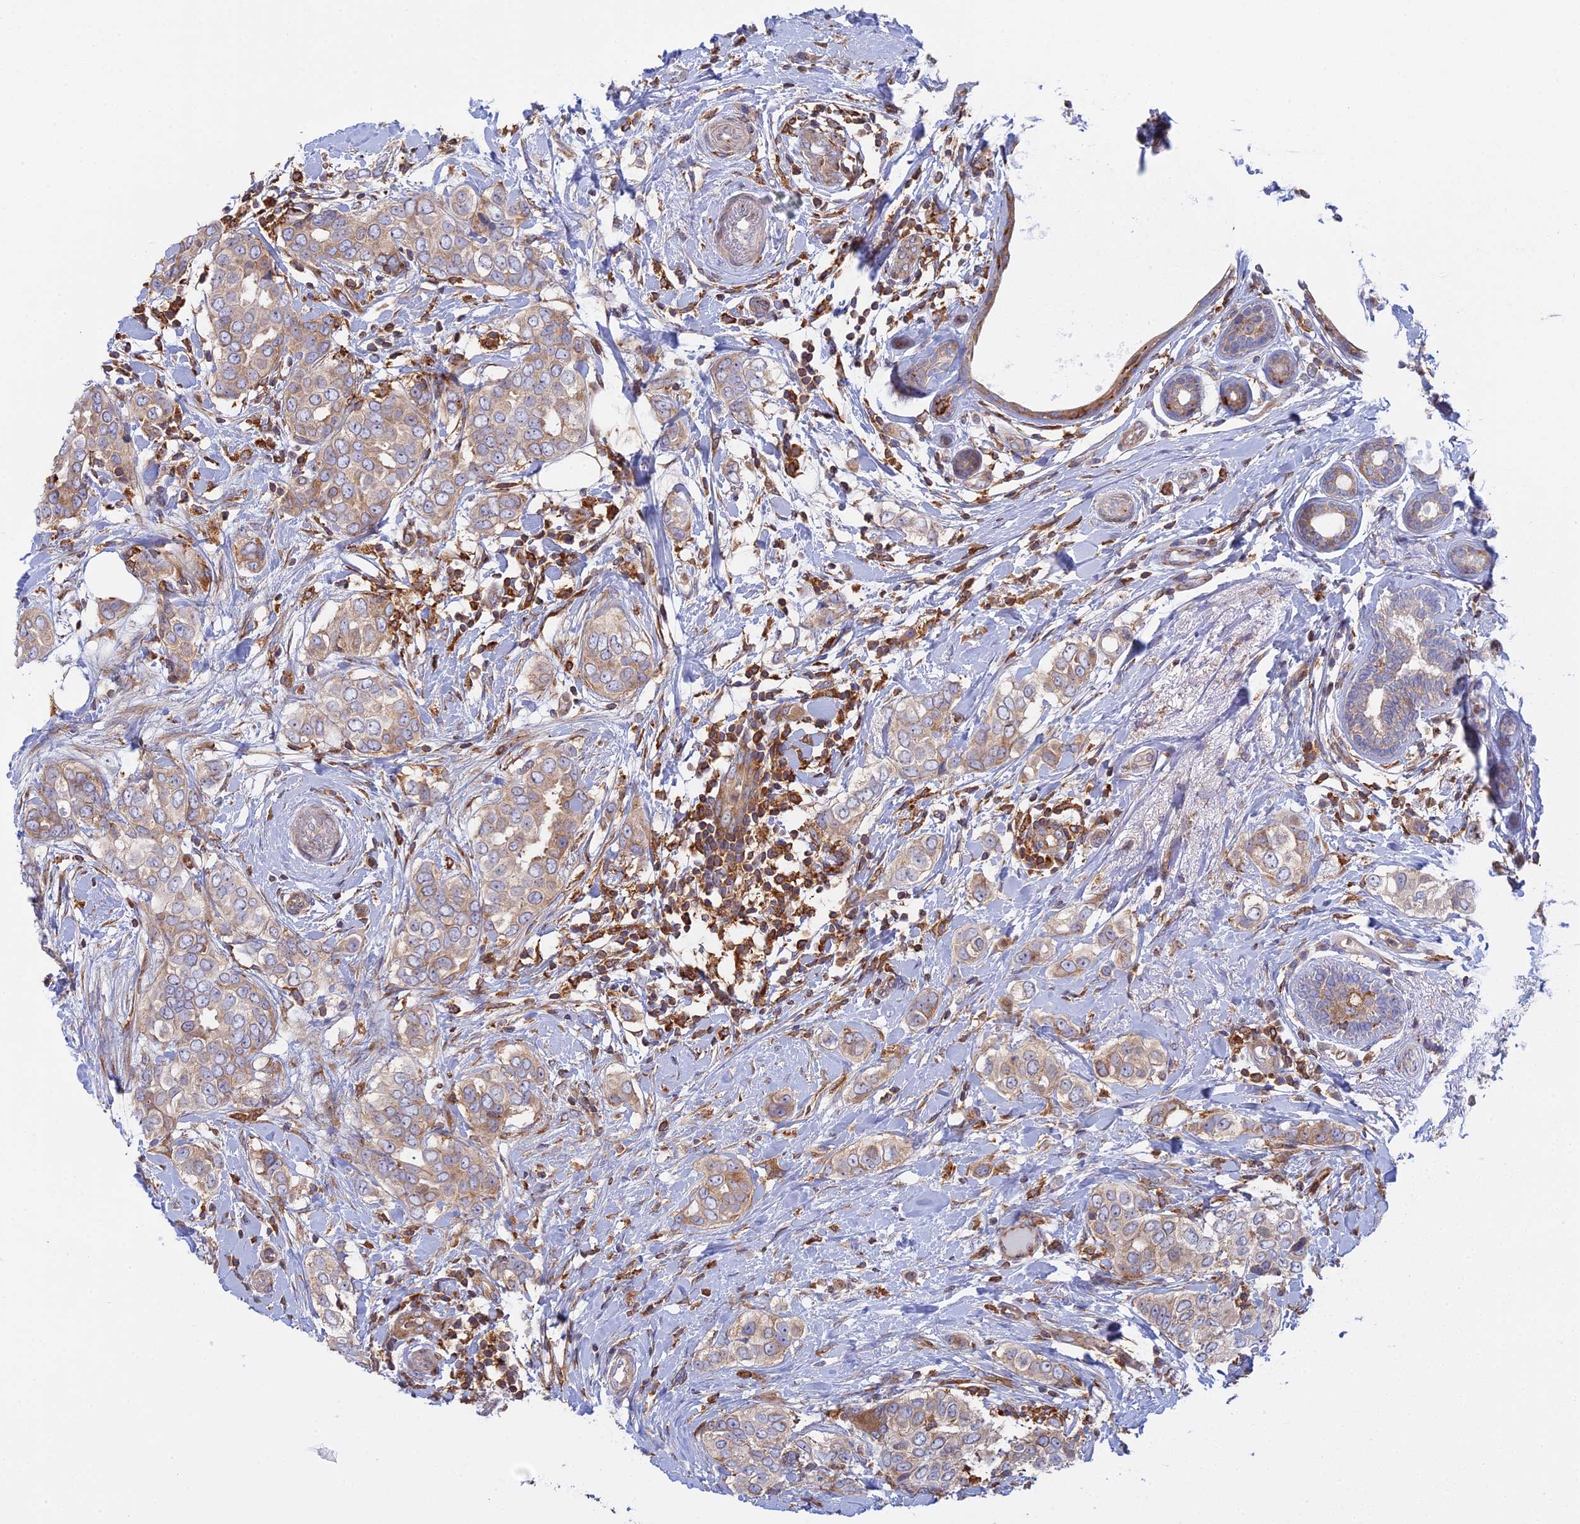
{"staining": {"intensity": "weak", "quantity": "25%-75%", "location": "cytoplasmic/membranous"}, "tissue": "breast cancer", "cell_type": "Tumor cells", "image_type": "cancer", "snomed": [{"axis": "morphology", "description": "Lobular carcinoma"}, {"axis": "topography", "description": "Breast"}], "caption": "Breast cancer stained for a protein exhibits weak cytoplasmic/membranous positivity in tumor cells.", "gene": "GMIP", "patient": {"sex": "female", "age": 51}}